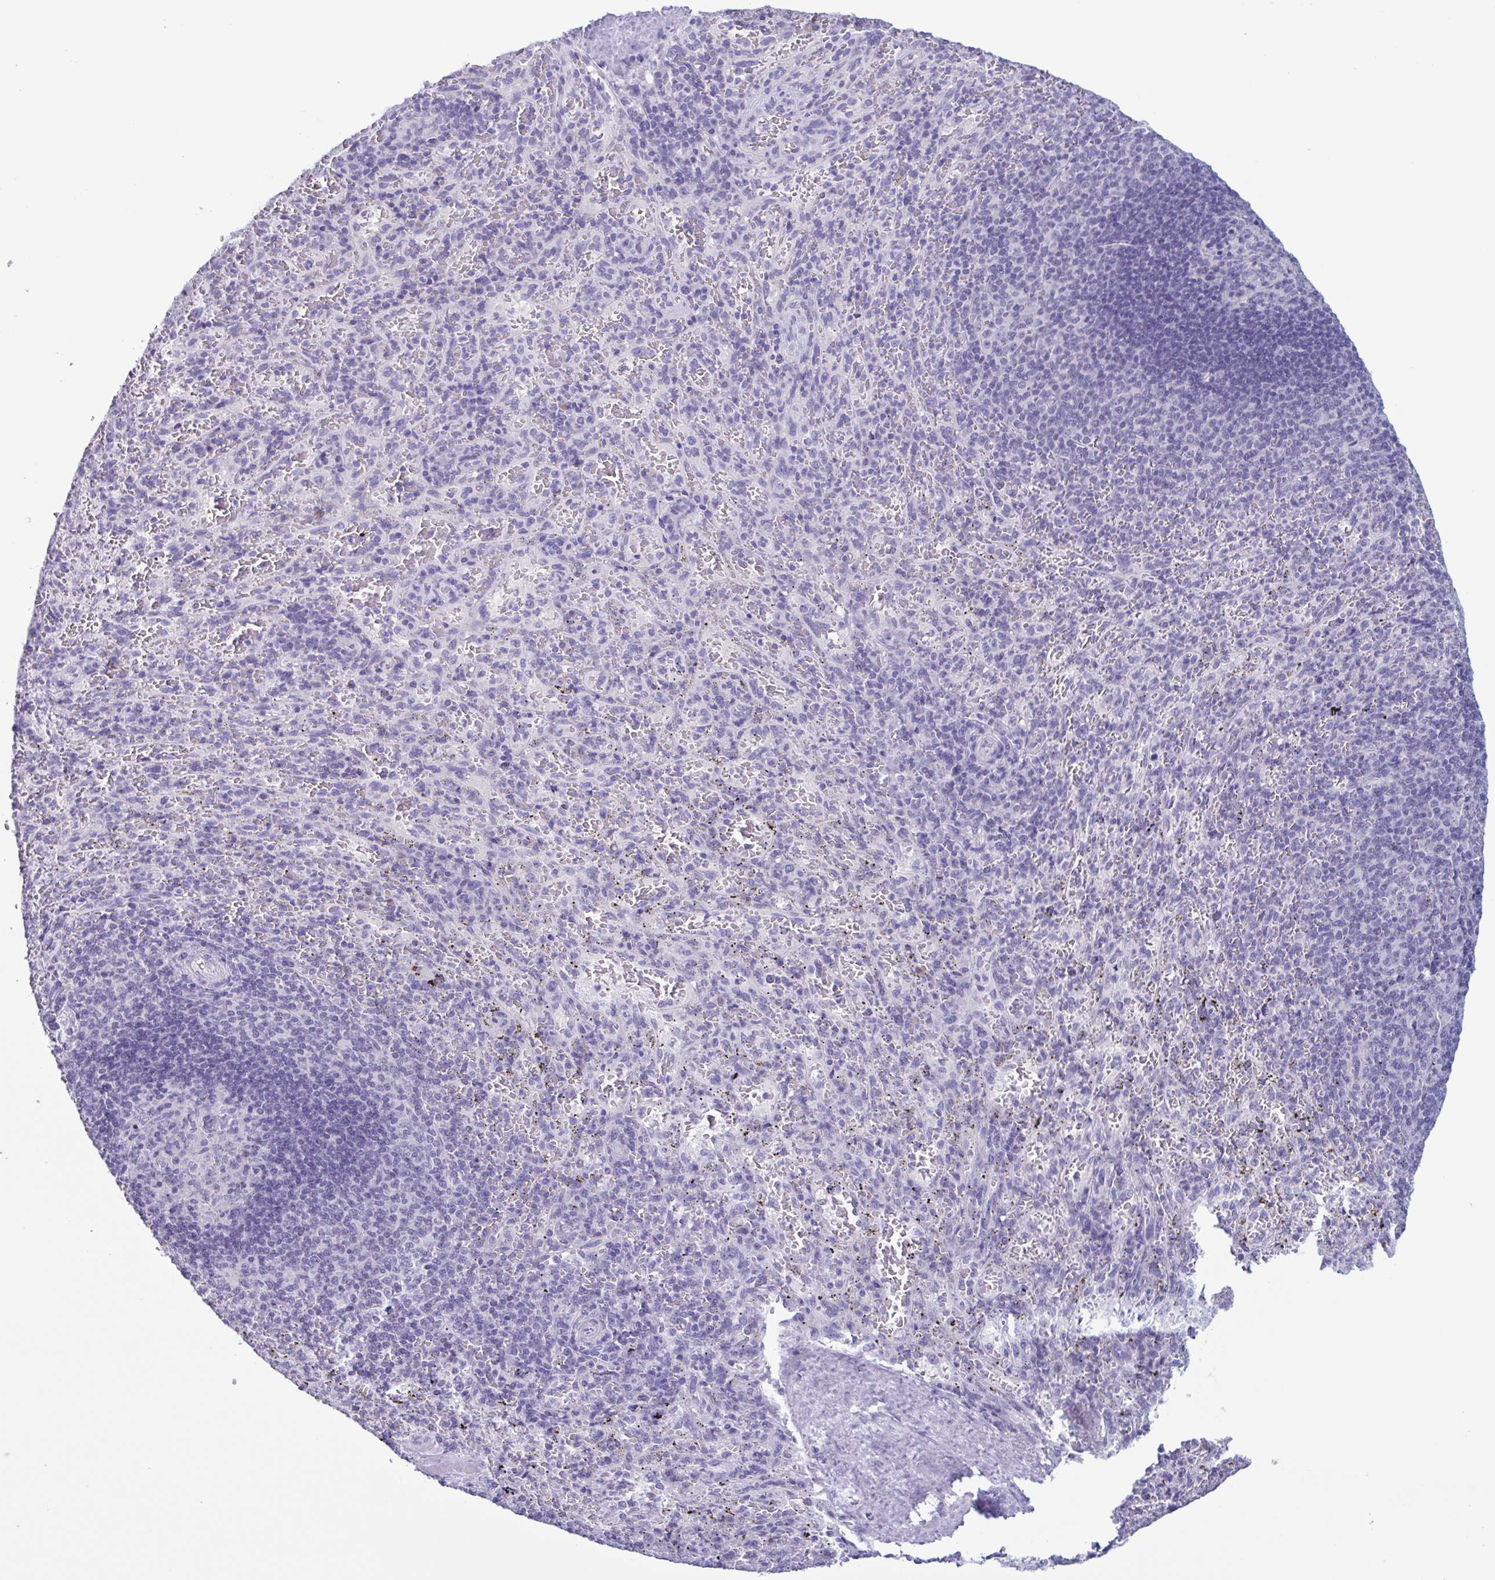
{"staining": {"intensity": "negative", "quantity": "none", "location": "none"}, "tissue": "spleen", "cell_type": "Cells in red pulp", "image_type": "normal", "snomed": [{"axis": "morphology", "description": "Normal tissue, NOS"}, {"axis": "topography", "description": "Spleen"}], "caption": "Cells in red pulp are negative for protein expression in benign human spleen. (DAB (3,3'-diaminobenzidine) immunohistochemistry with hematoxylin counter stain).", "gene": "INAFM1", "patient": {"sex": "male", "age": 57}}